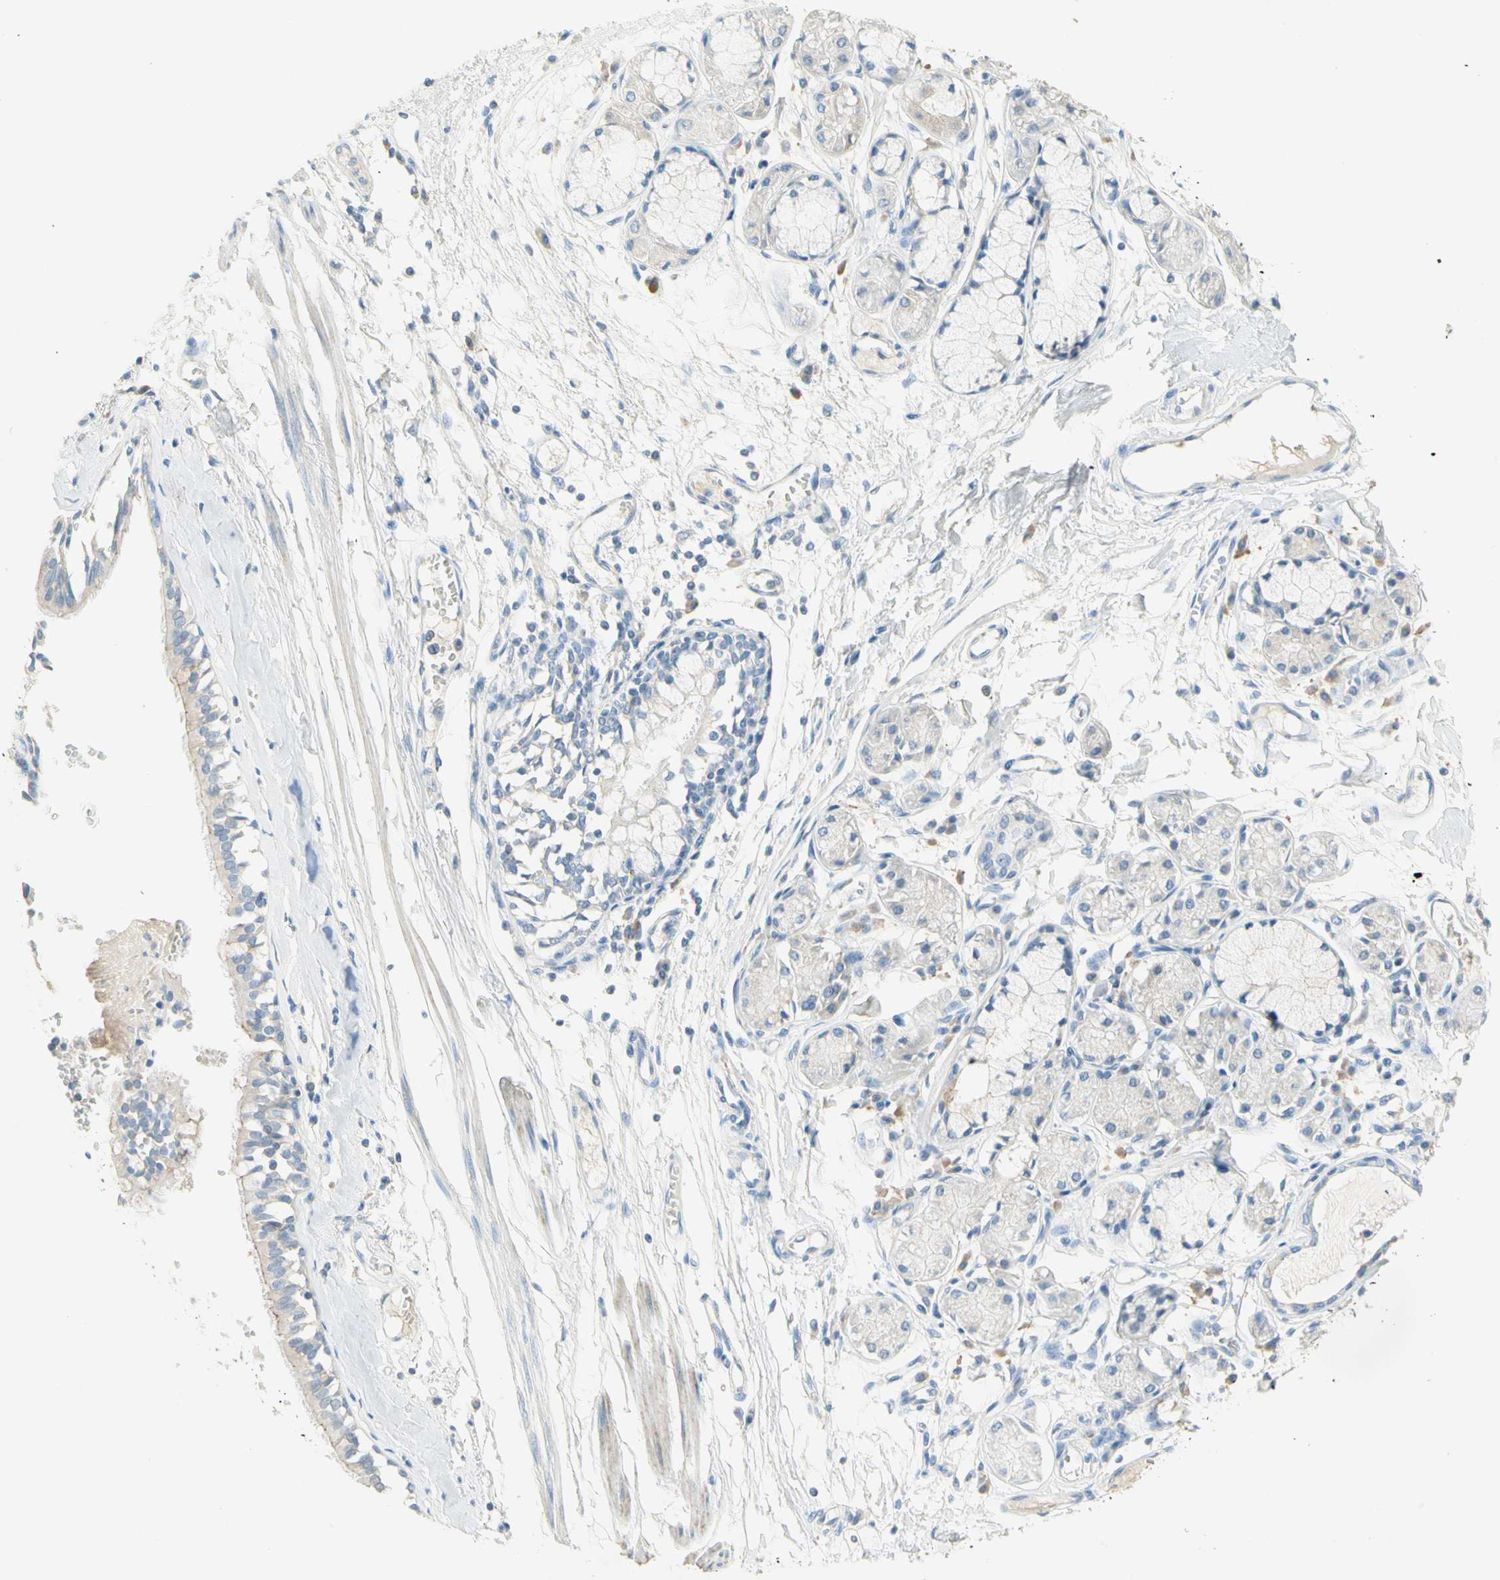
{"staining": {"intensity": "moderate", "quantity": "<25%", "location": "cytoplasmic/membranous"}, "tissue": "bronchus", "cell_type": "Respiratory epithelial cells", "image_type": "normal", "snomed": [{"axis": "morphology", "description": "Normal tissue, NOS"}, {"axis": "topography", "description": "Bronchus"}, {"axis": "topography", "description": "Lung"}], "caption": "DAB immunohistochemical staining of normal human bronchus displays moderate cytoplasmic/membranous protein expression in approximately <25% of respiratory epithelial cells.", "gene": "NECTIN4", "patient": {"sex": "female", "age": 56}}